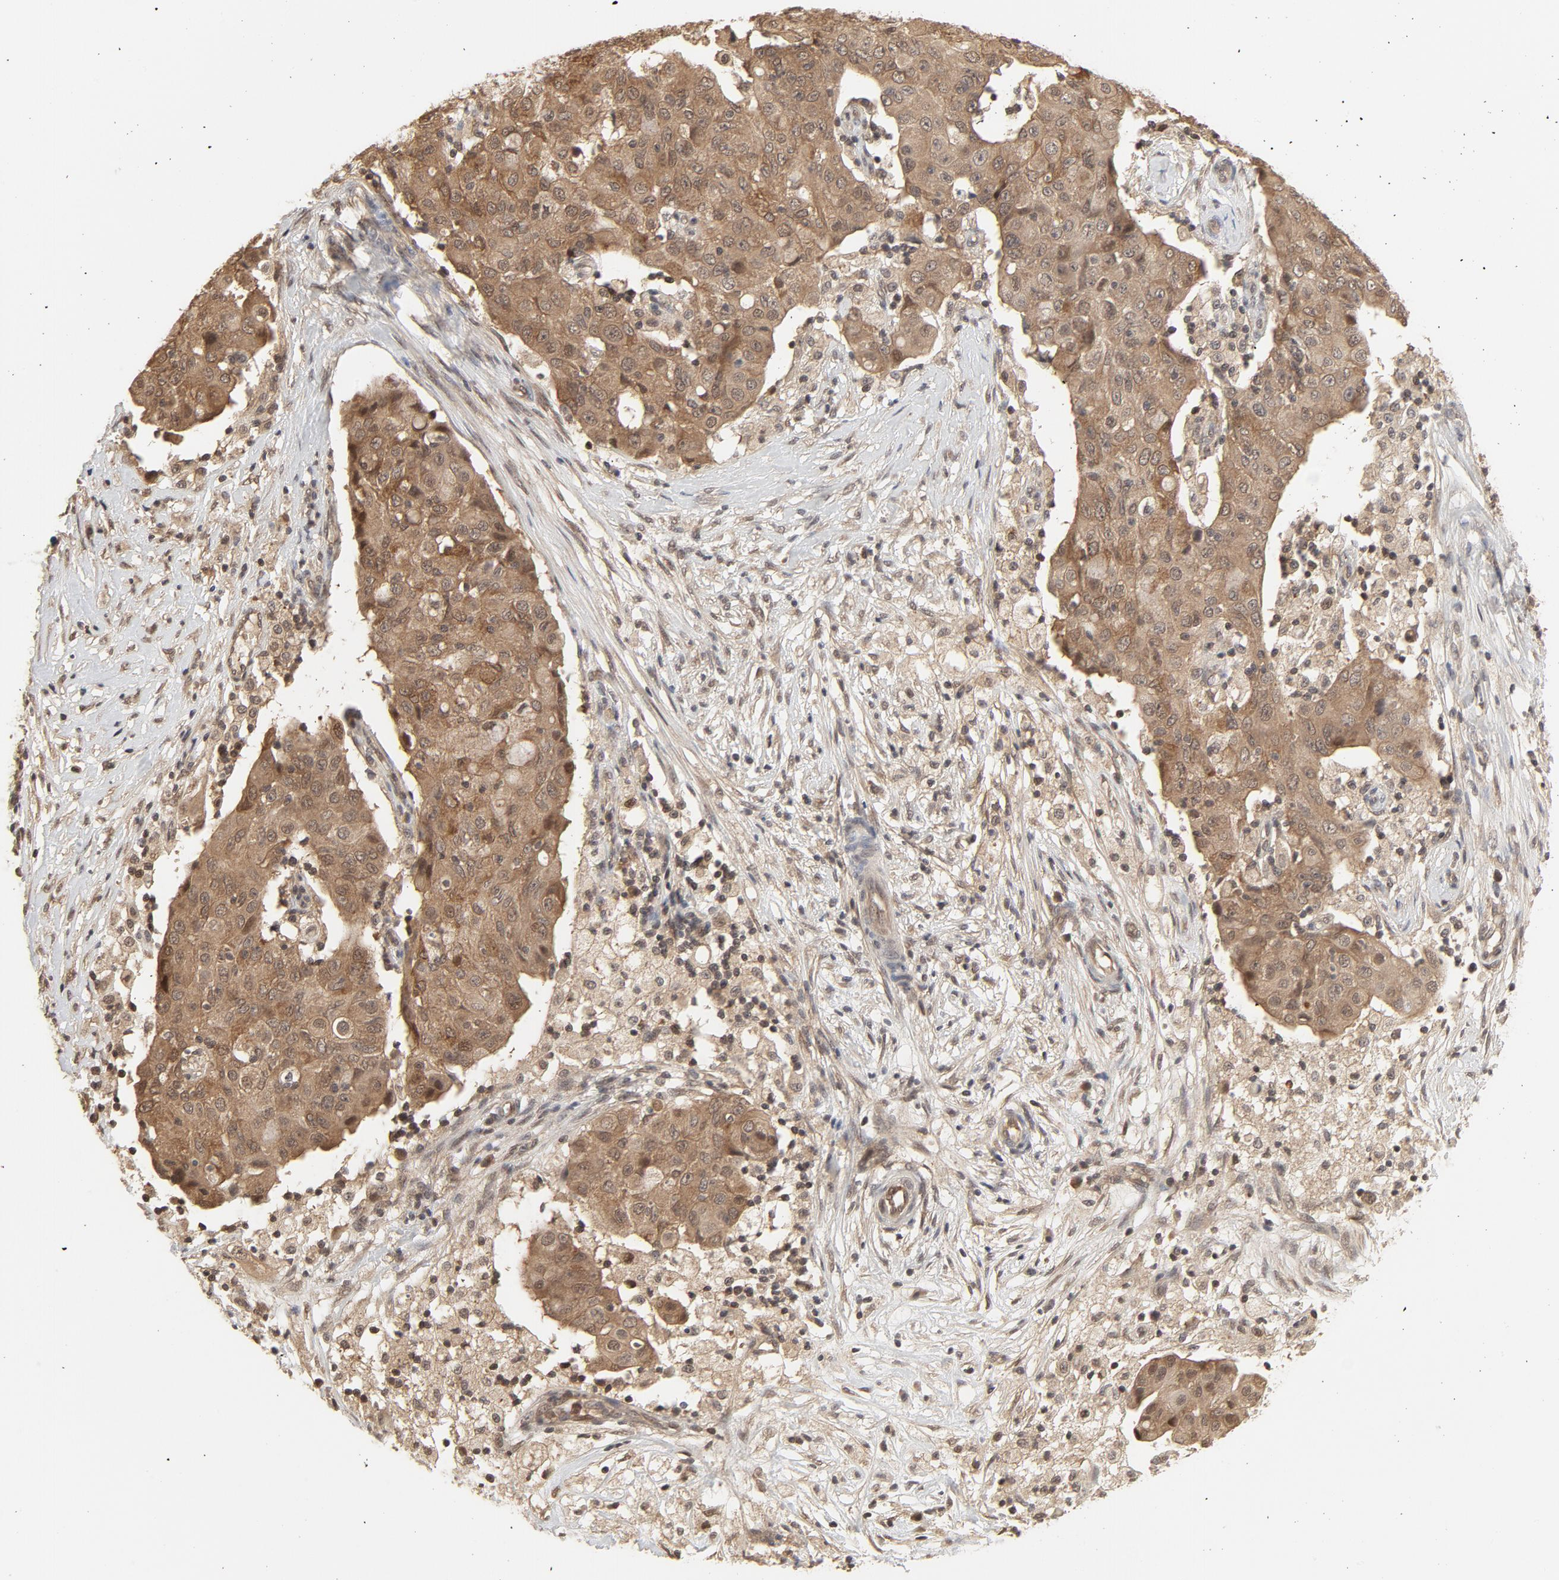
{"staining": {"intensity": "moderate", "quantity": ">75%", "location": "nuclear"}, "tissue": "ovarian cancer", "cell_type": "Tumor cells", "image_type": "cancer", "snomed": [{"axis": "morphology", "description": "Carcinoma, endometroid"}, {"axis": "topography", "description": "Ovary"}], "caption": "Protein positivity by immunohistochemistry (IHC) displays moderate nuclear positivity in about >75% of tumor cells in endometroid carcinoma (ovarian).", "gene": "NEDD8", "patient": {"sex": "female", "age": 42}}